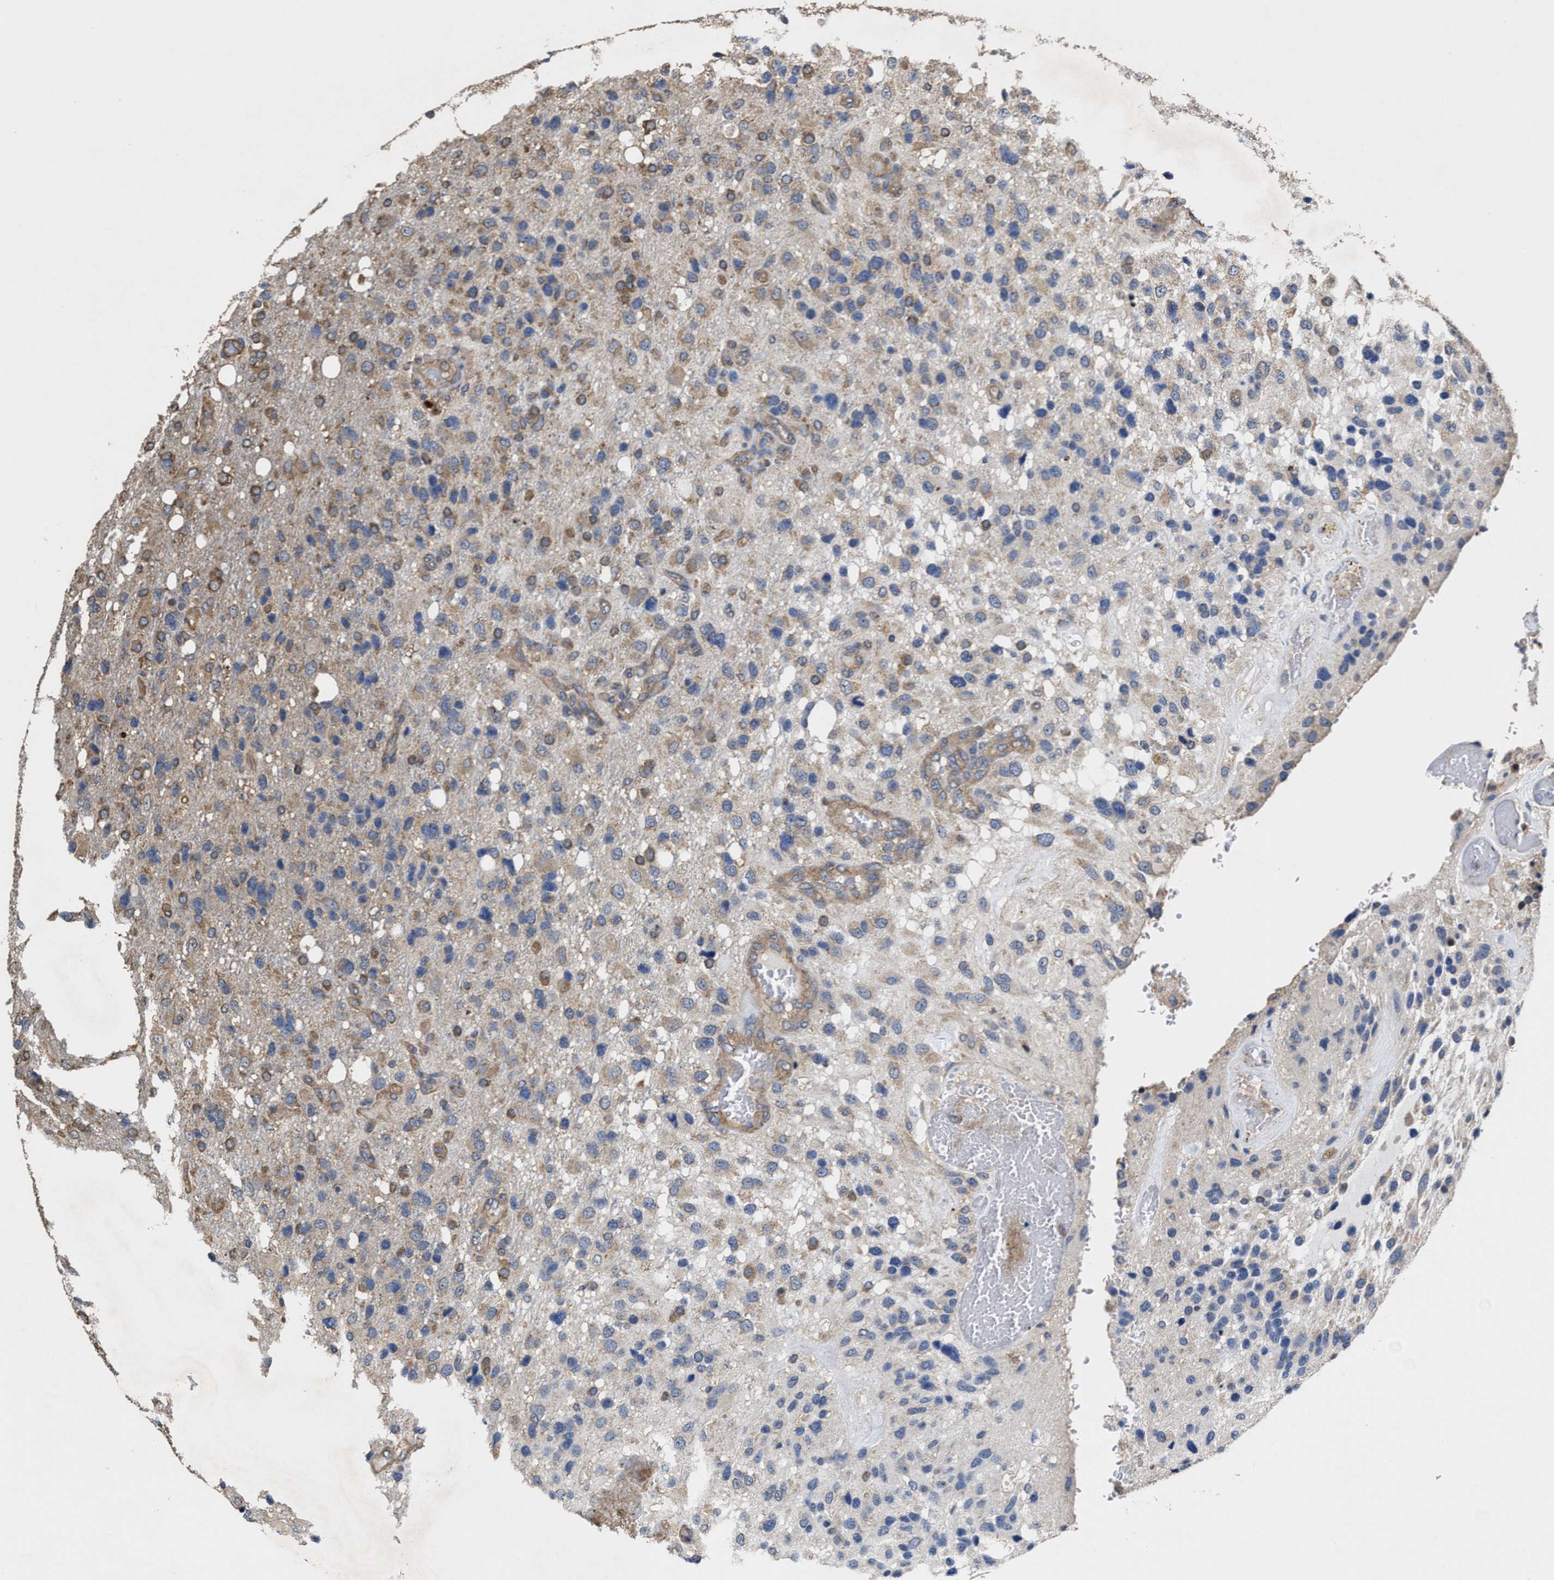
{"staining": {"intensity": "moderate", "quantity": "25%-75%", "location": "cytoplasmic/membranous"}, "tissue": "glioma", "cell_type": "Tumor cells", "image_type": "cancer", "snomed": [{"axis": "morphology", "description": "Glioma, malignant, High grade"}, {"axis": "topography", "description": "Brain"}], "caption": "A brown stain shows moderate cytoplasmic/membranous expression of a protein in glioma tumor cells.", "gene": "SFXN4", "patient": {"sex": "female", "age": 58}}